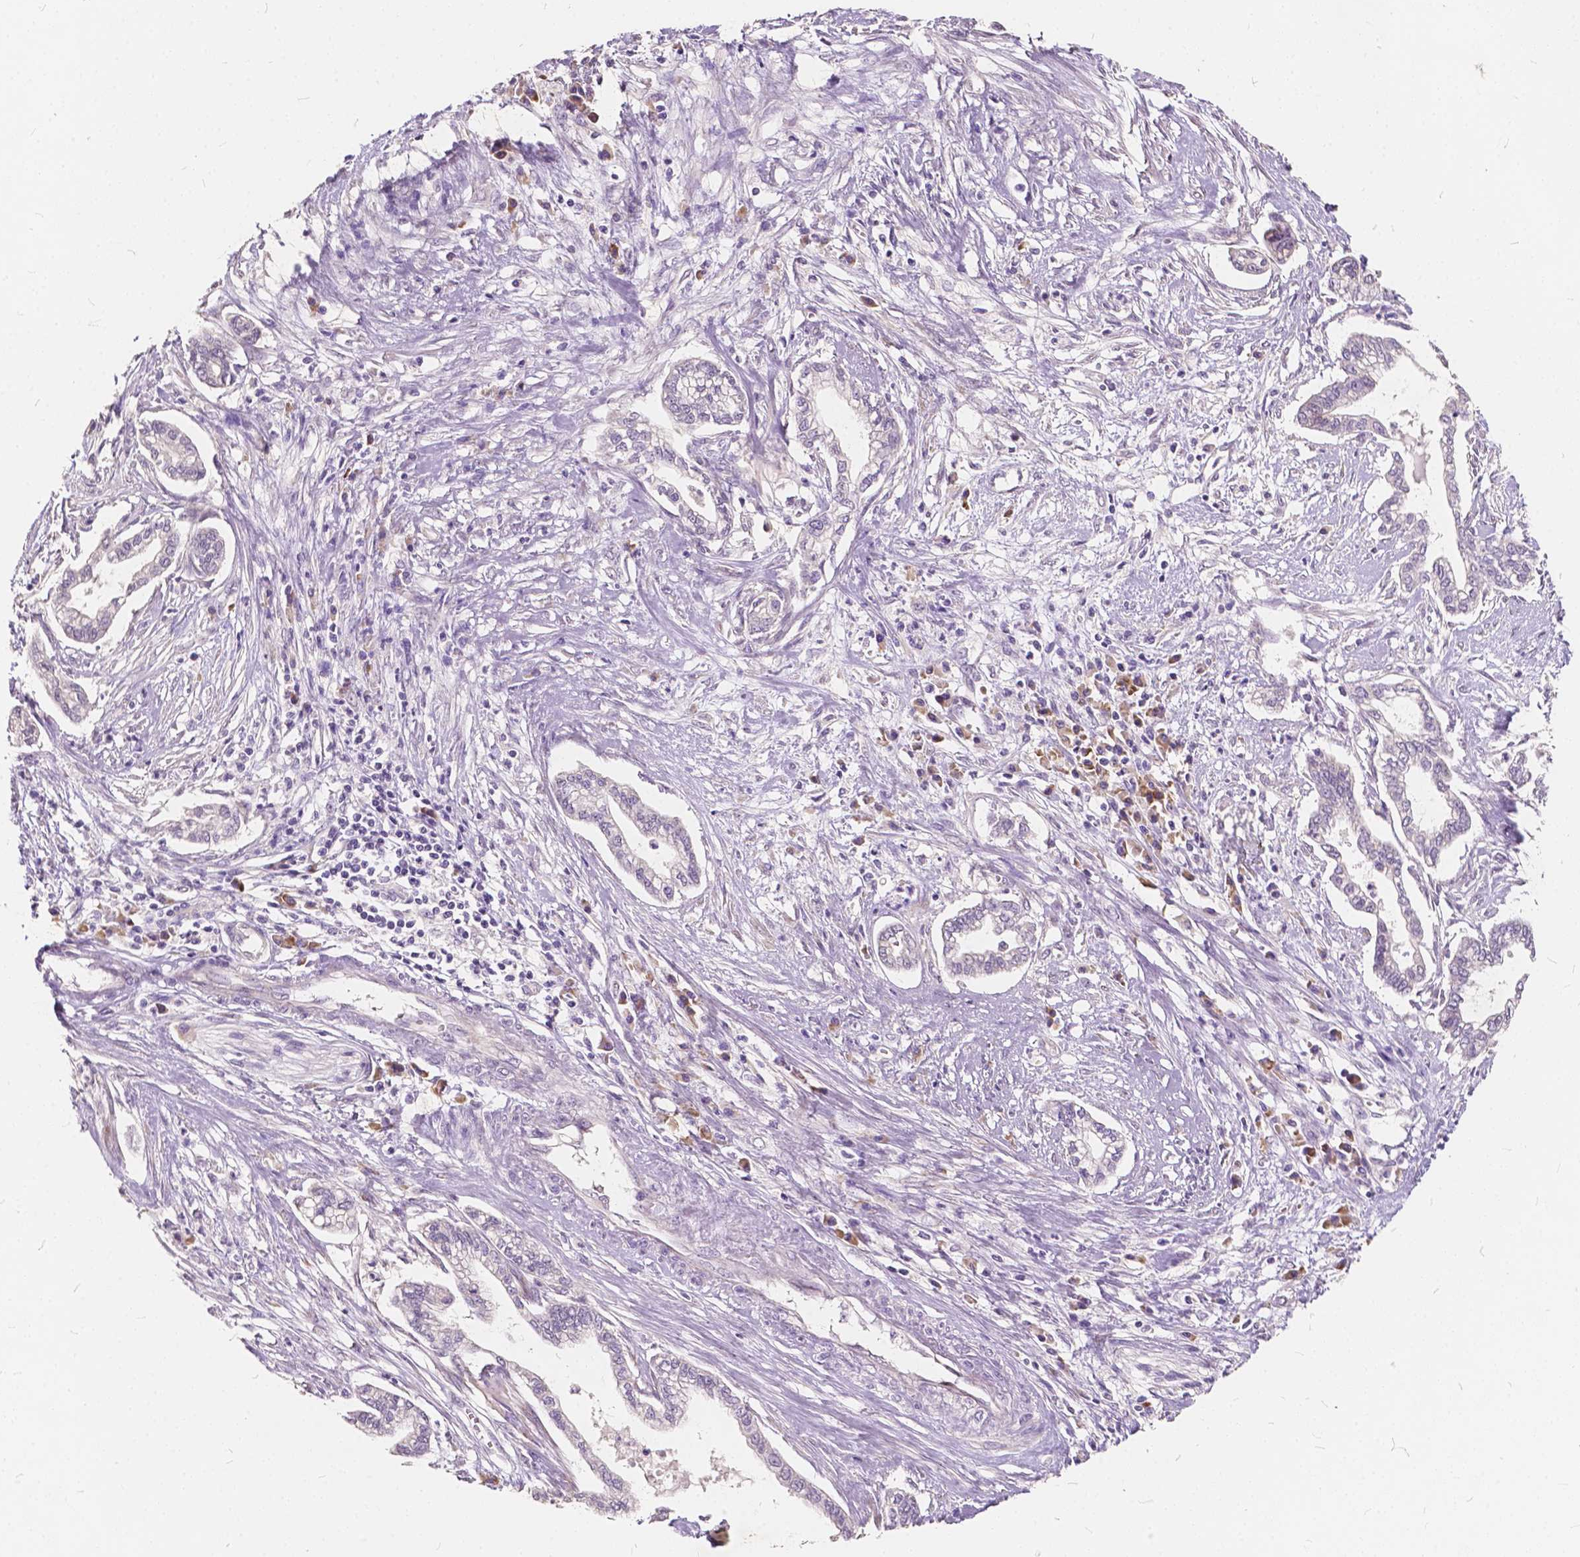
{"staining": {"intensity": "negative", "quantity": "none", "location": "none"}, "tissue": "cervical cancer", "cell_type": "Tumor cells", "image_type": "cancer", "snomed": [{"axis": "morphology", "description": "Adenocarcinoma, NOS"}, {"axis": "topography", "description": "Cervix"}], "caption": "DAB (3,3'-diaminobenzidine) immunohistochemical staining of cervical cancer (adenocarcinoma) reveals no significant positivity in tumor cells.", "gene": "SLC7A8", "patient": {"sex": "female", "age": 62}}